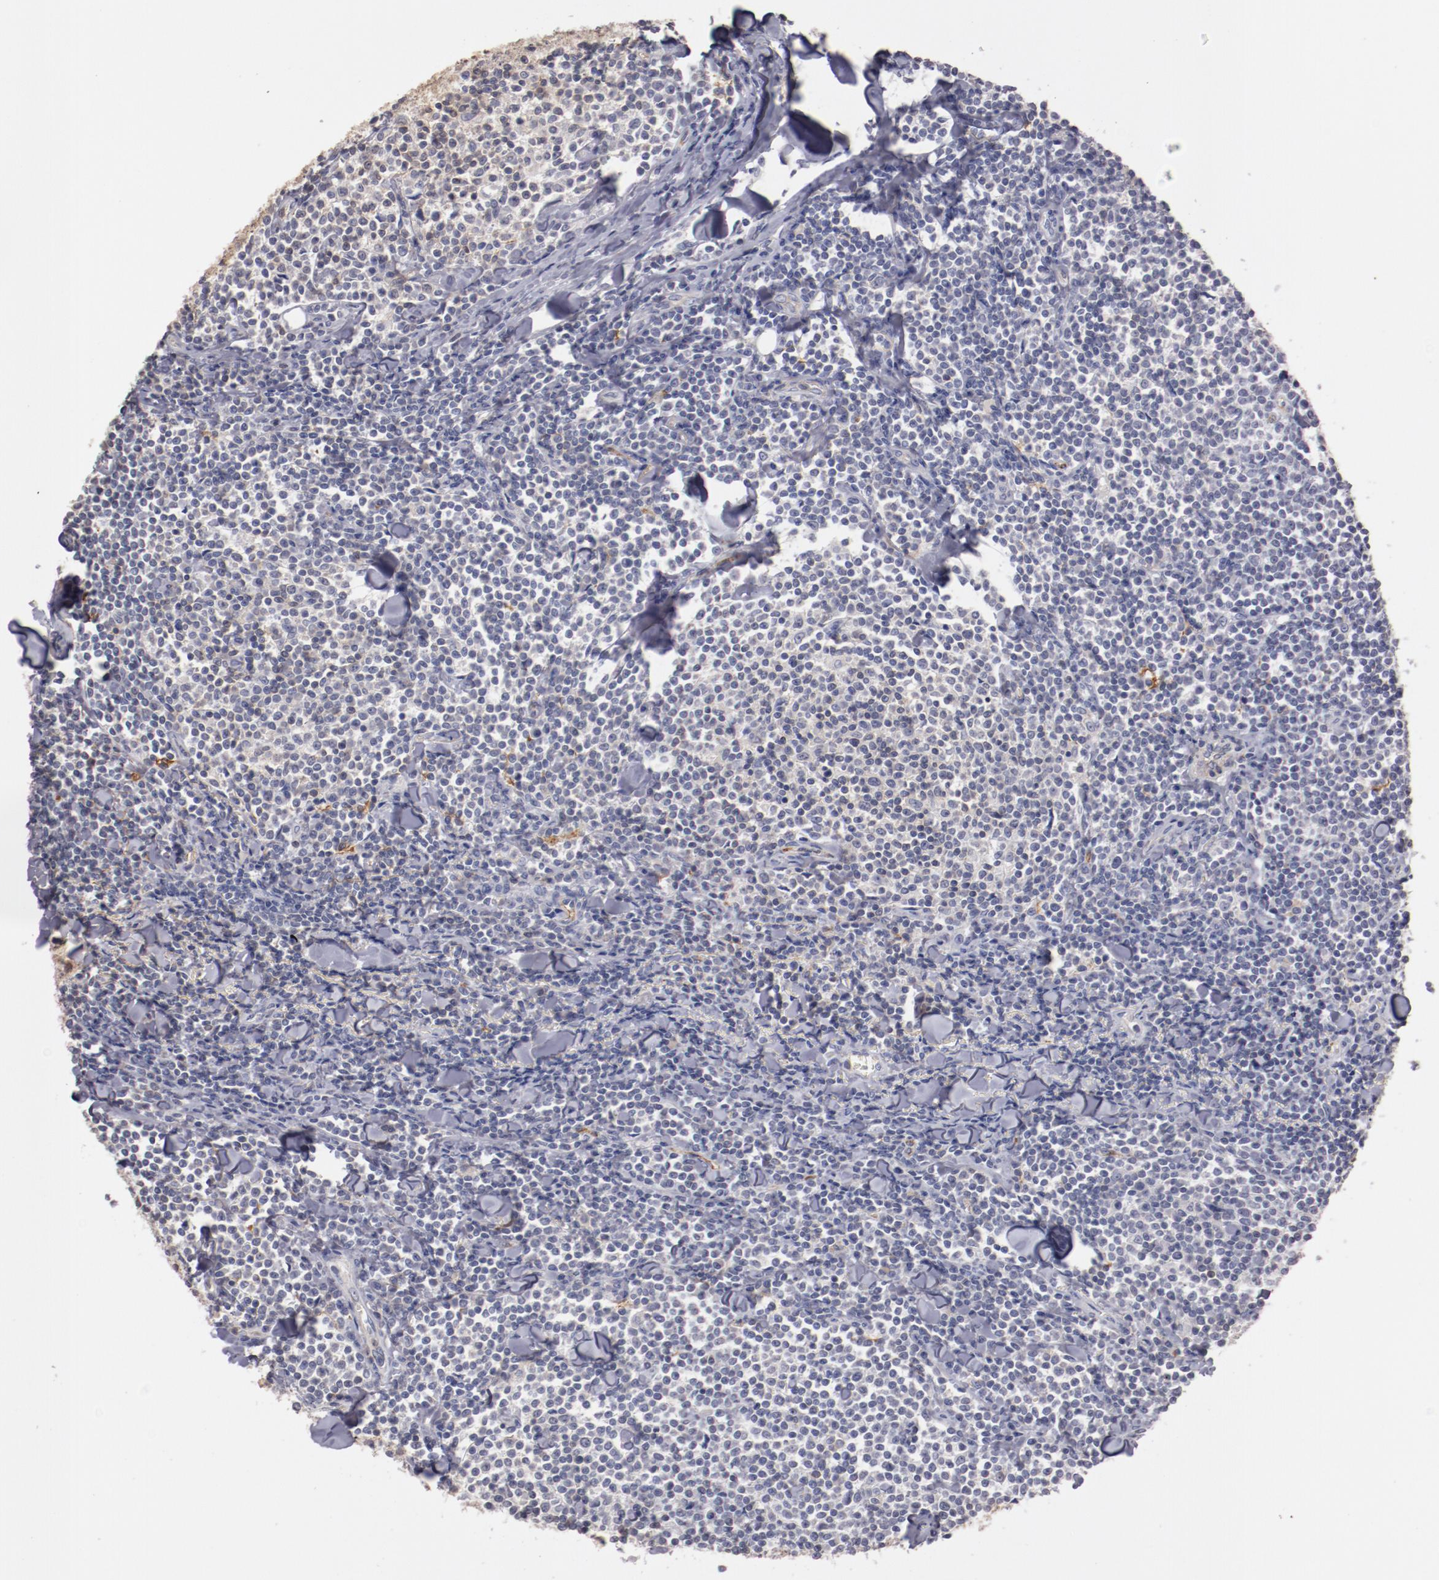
{"staining": {"intensity": "negative", "quantity": "none", "location": "none"}, "tissue": "lymphoma", "cell_type": "Tumor cells", "image_type": "cancer", "snomed": [{"axis": "morphology", "description": "Malignant lymphoma, non-Hodgkin's type, Low grade"}, {"axis": "topography", "description": "Soft tissue"}], "caption": "IHC of human lymphoma exhibits no staining in tumor cells.", "gene": "MBL2", "patient": {"sex": "male", "age": 92}}